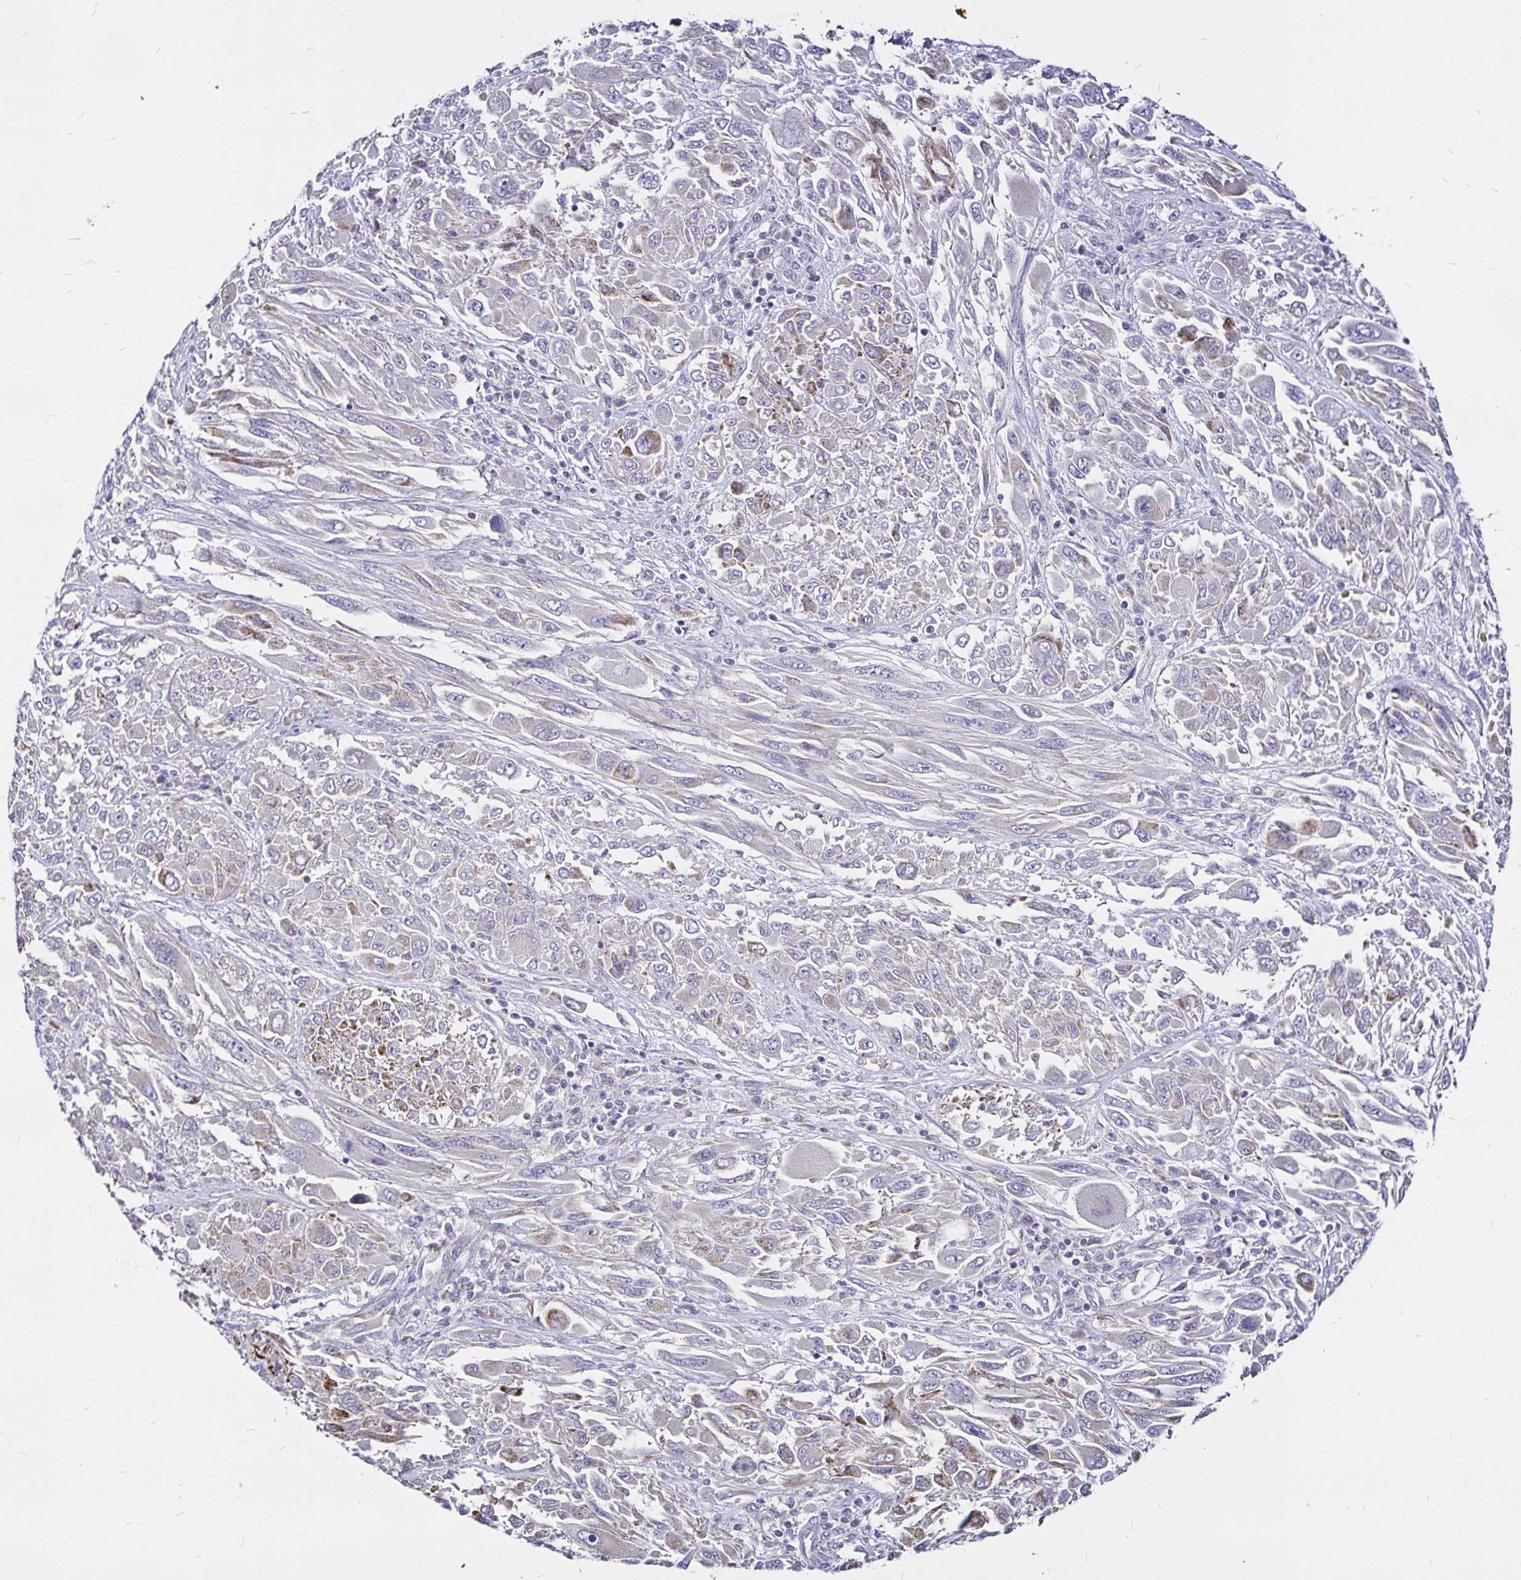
{"staining": {"intensity": "negative", "quantity": "none", "location": "none"}, "tissue": "melanoma", "cell_type": "Tumor cells", "image_type": "cancer", "snomed": [{"axis": "morphology", "description": "Malignant melanoma, NOS"}, {"axis": "topography", "description": "Skin"}], "caption": "Immunohistochemistry (IHC) histopathology image of melanoma stained for a protein (brown), which shows no staining in tumor cells. Nuclei are stained in blue.", "gene": "PGAM2", "patient": {"sex": "female", "age": 91}}